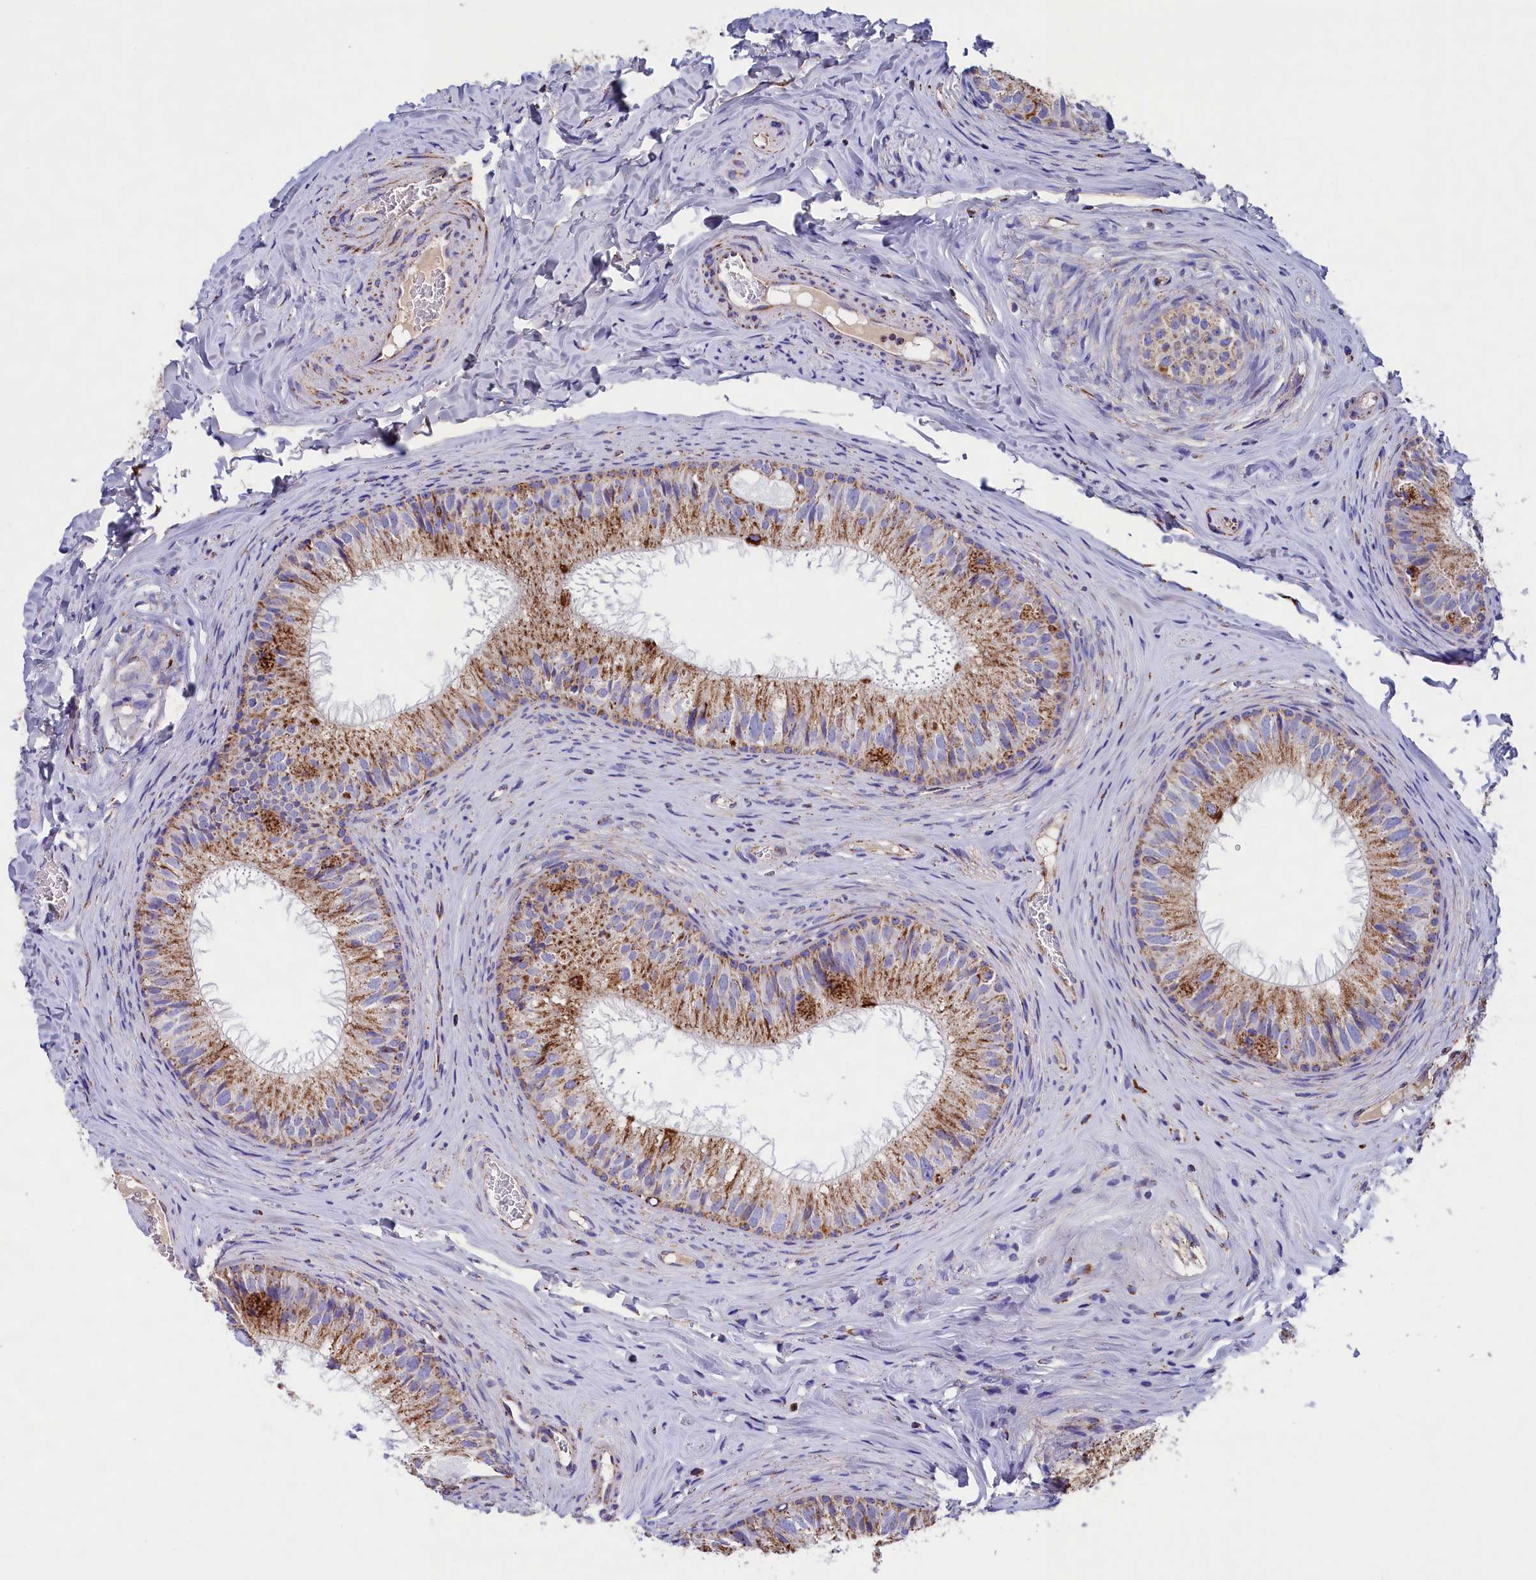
{"staining": {"intensity": "moderate", "quantity": ">75%", "location": "cytoplasmic/membranous"}, "tissue": "epididymis", "cell_type": "Glandular cells", "image_type": "normal", "snomed": [{"axis": "morphology", "description": "Normal tissue, NOS"}, {"axis": "topography", "description": "Epididymis"}], "caption": "A high-resolution image shows immunohistochemistry staining of normal epididymis, which reveals moderate cytoplasmic/membranous staining in approximately >75% of glandular cells.", "gene": "SLC39A3", "patient": {"sex": "male", "age": 34}}